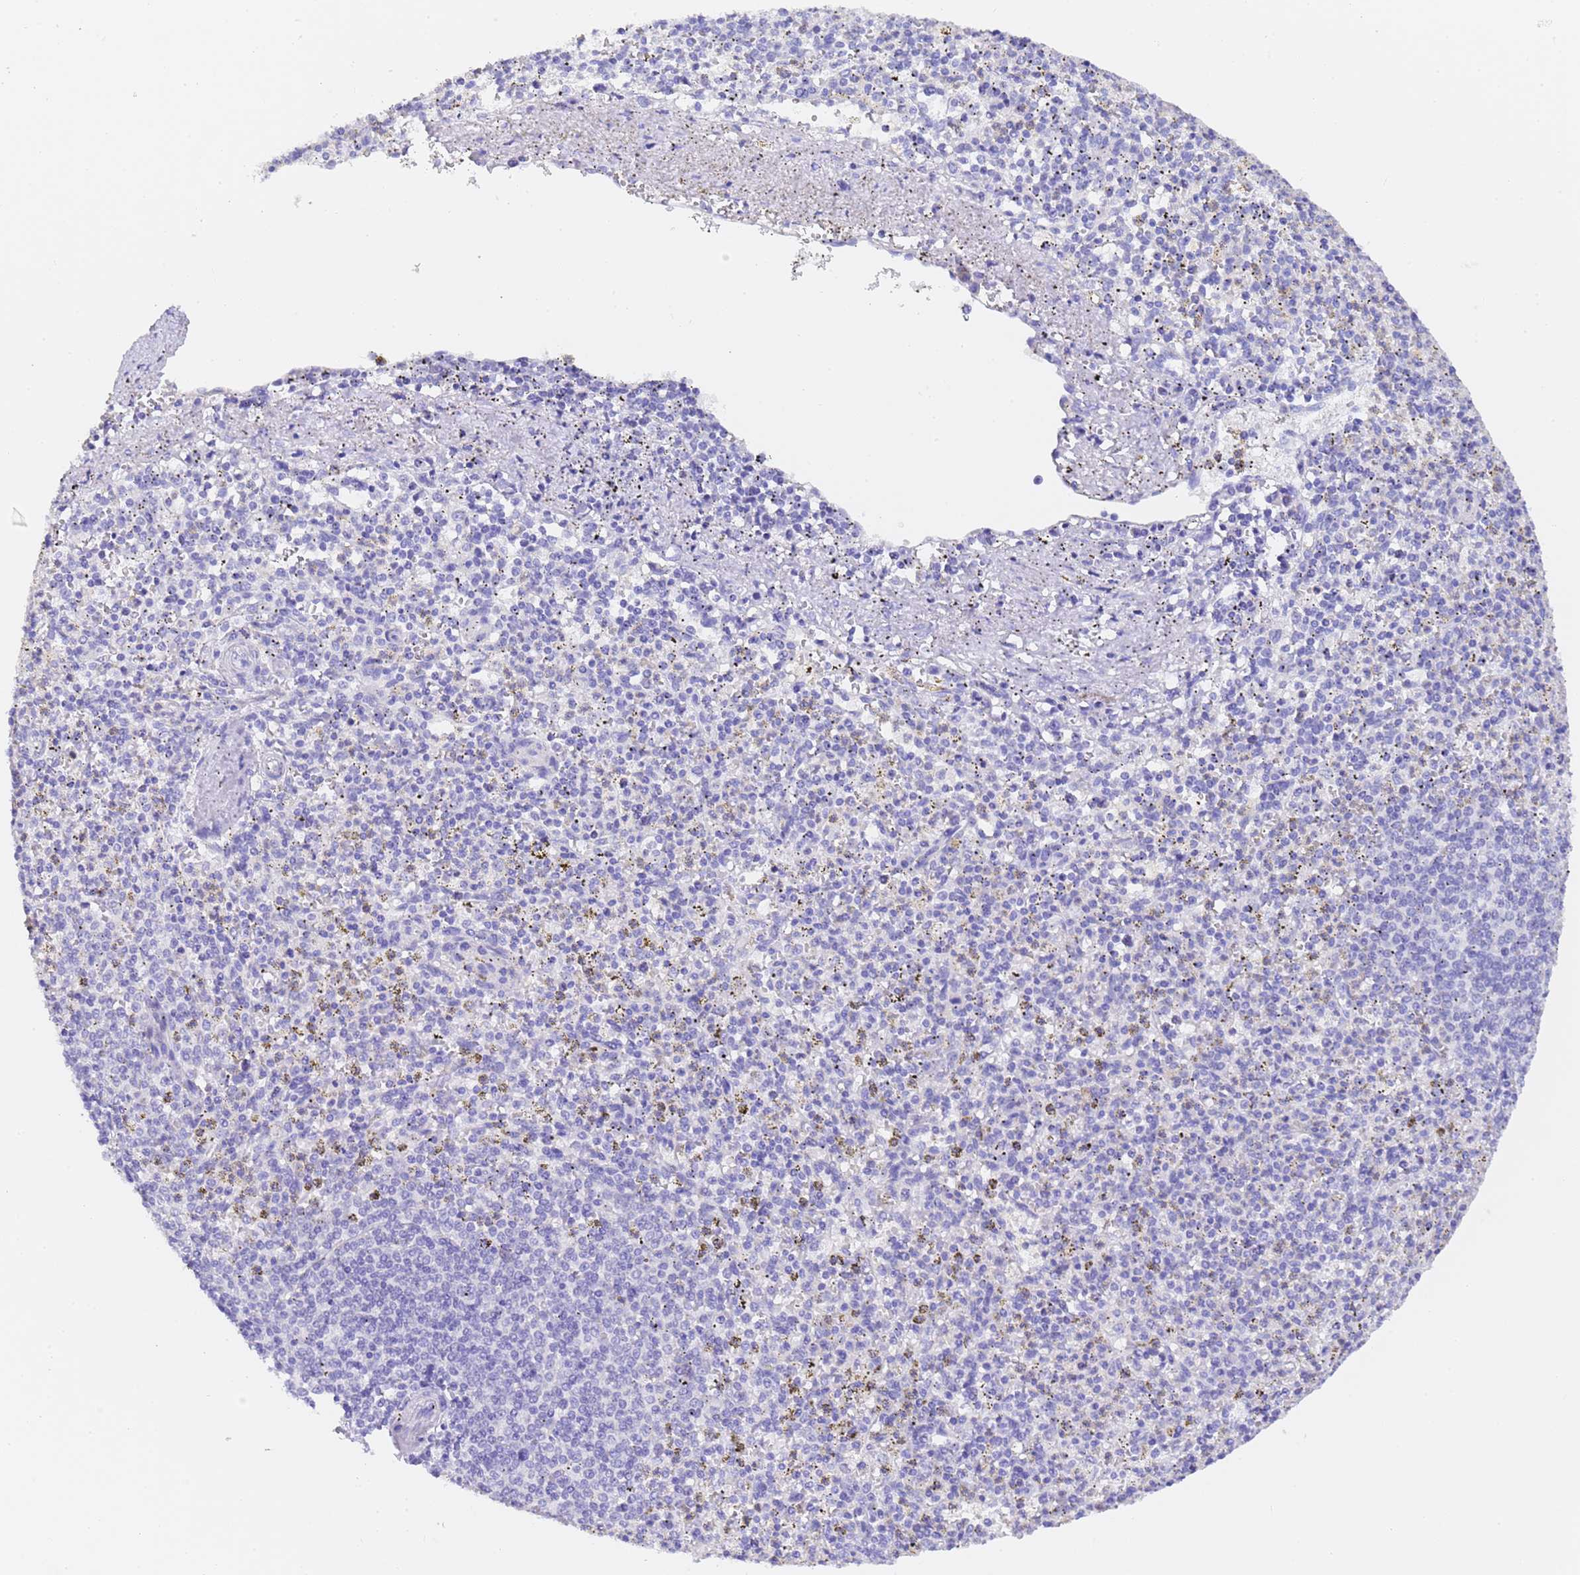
{"staining": {"intensity": "negative", "quantity": "none", "location": "none"}, "tissue": "spleen", "cell_type": "Cells in red pulp", "image_type": "normal", "snomed": [{"axis": "morphology", "description": "Normal tissue, NOS"}, {"axis": "topography", "description": "Spleen"}], "caption": "Human spleen stained for a protein using IHC shows no staining in cells in red pulp.", "gene": "GABRA1", "patient": {"sex": "male", "age": 72}}